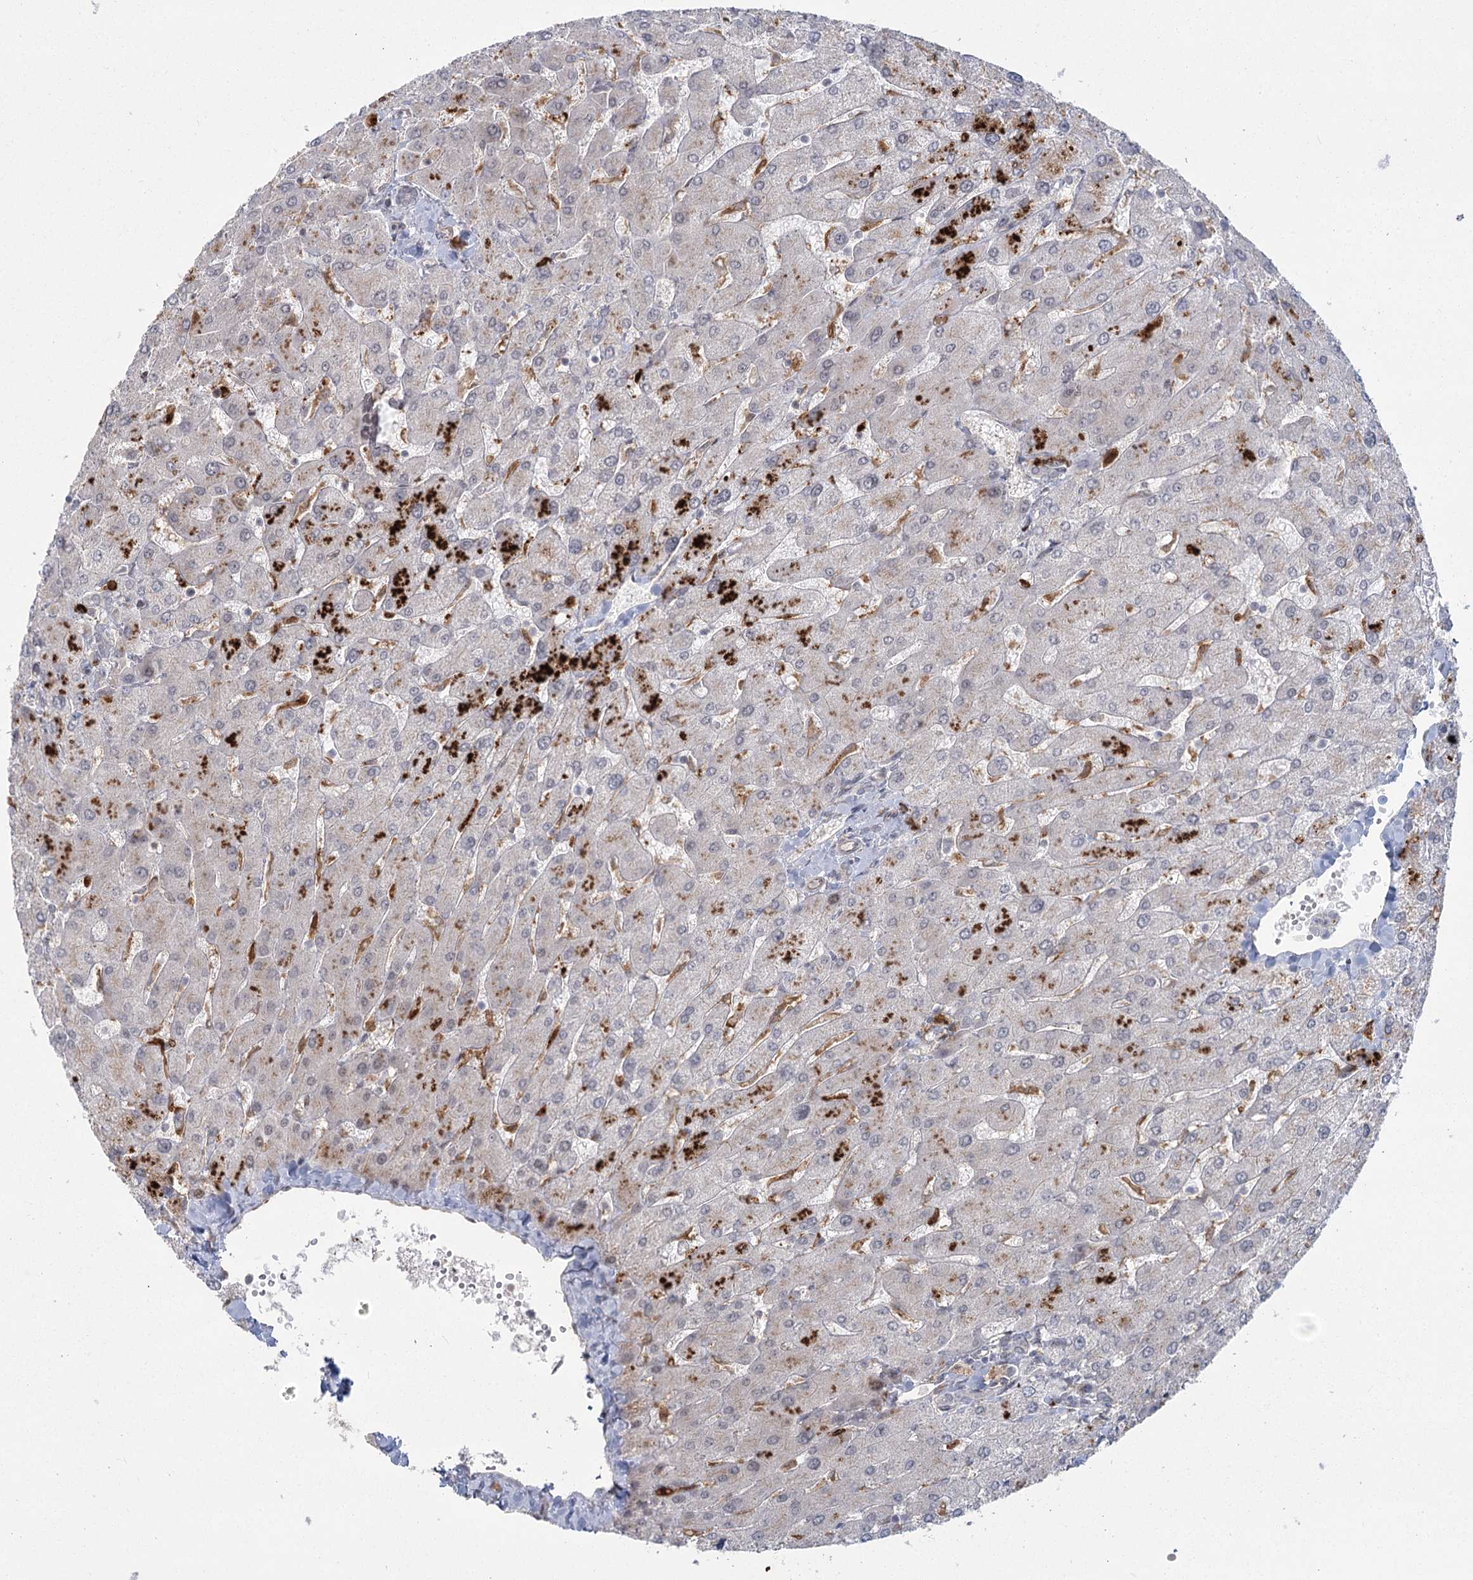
{"staining": {"intensity": "negative", "quantity": "none", "location": "none"}, "tissue": "liver", "cell_type": "Cholangiocytes", "image_type": "normal", "snomed": [{"axis": "morphology", "description": "Normal tissue, NOS"}, {"axis": "topography", "description": "Liver"}], "caption": "The histopathology image shows no staining of cholangiocytes in unremarkable liver.", "gene": "AP2M1", "patient": {"sex": "male", "age": 55}}